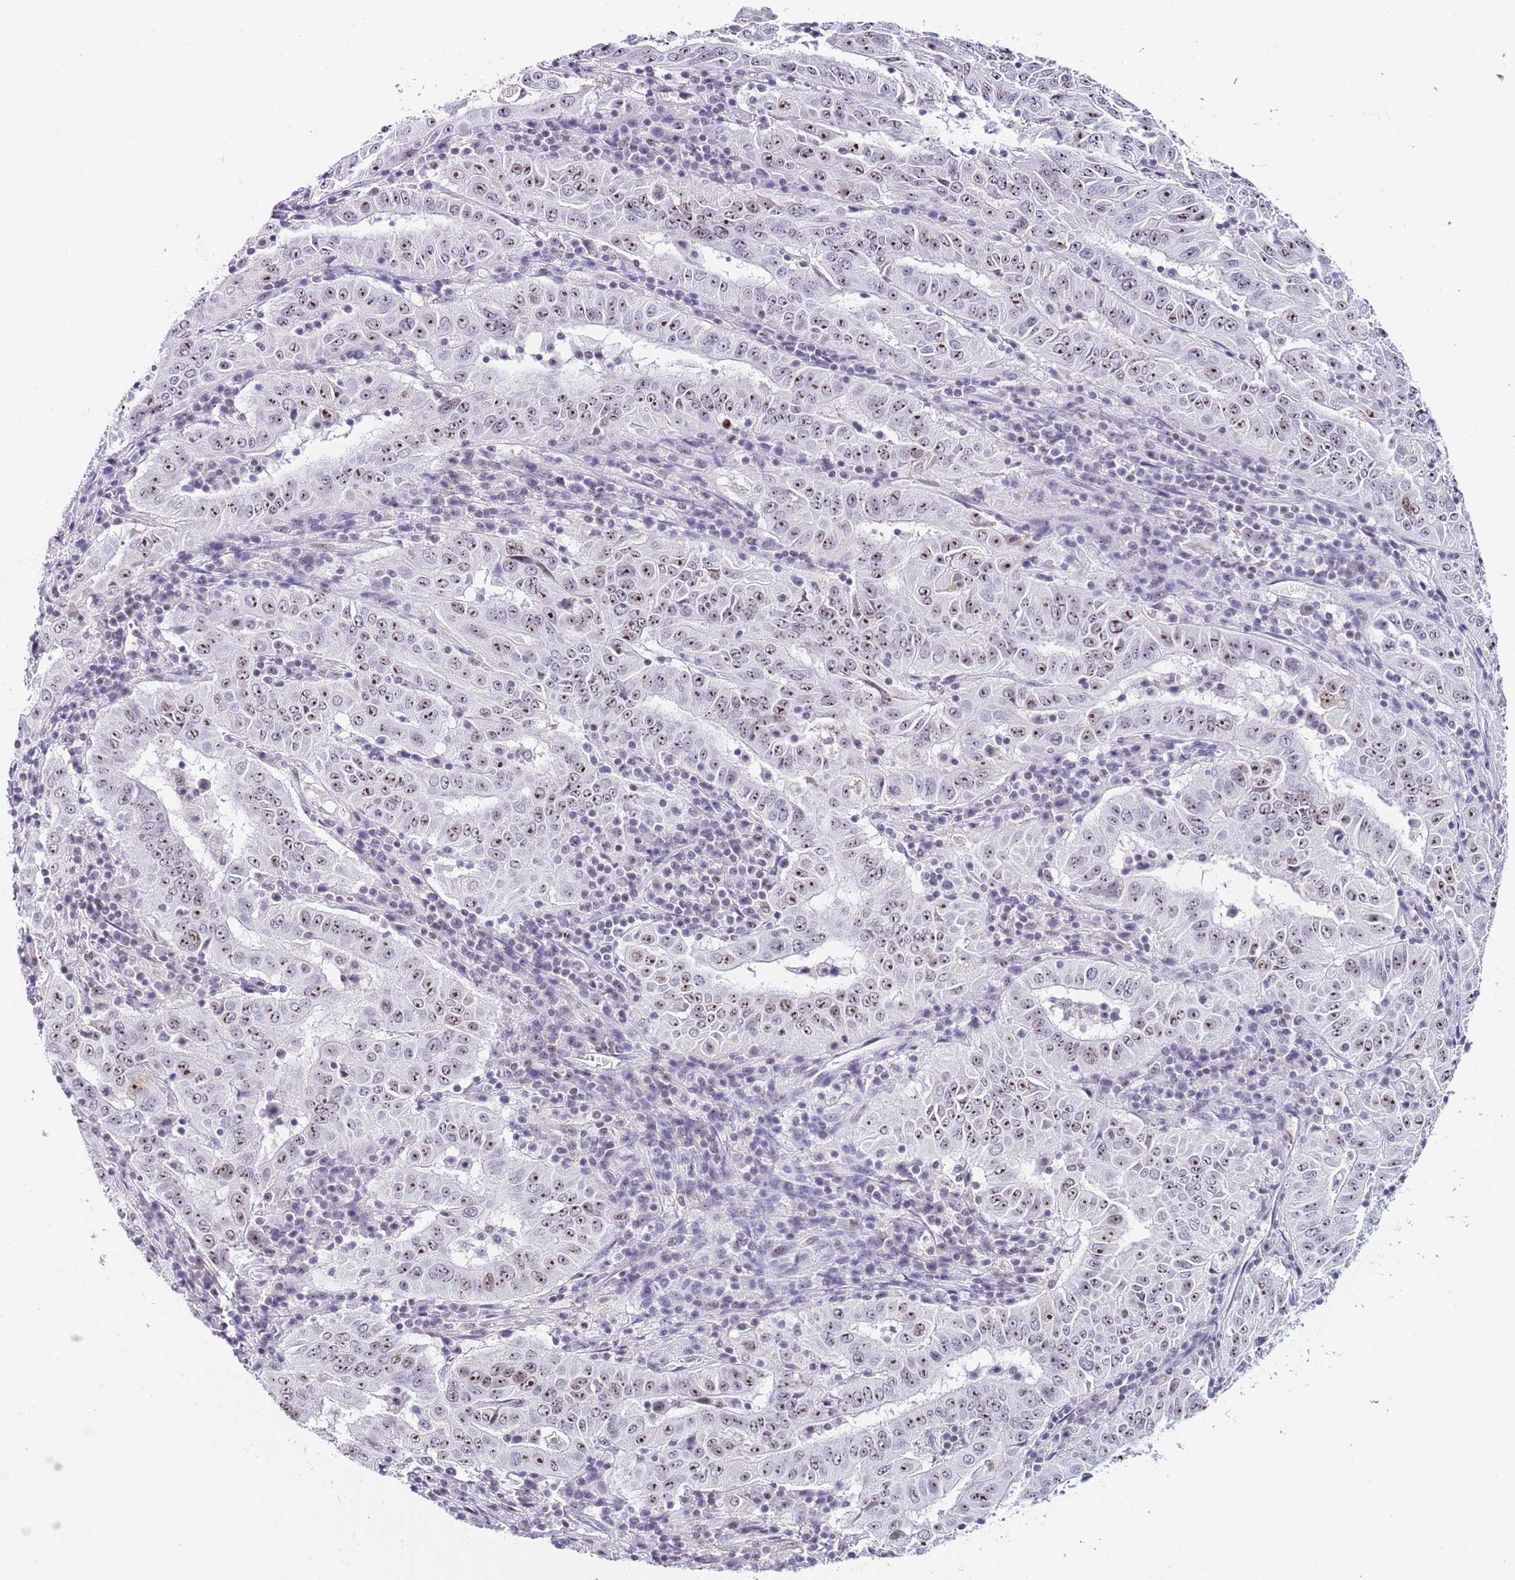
{"staining": {"intensity": "moderate", "quantity": ">75%", "location": "nuclear"}, "tissue": "pancreatic cancer", "cell_type": "Tumor cells", "image_type": "cancer", "snomed": [{"axis": "morphology", "description": "Adenocarcinoma, NOS"}, {"axis": "topography", "description": "Pancreas"}], "caption": "A brown stain labels moderate nuclear positivity of a protein in pancreatic adenocarcinoma tumor cells.", "gene": "NOP56", "patient": {"sex": "male", "age": 63}}